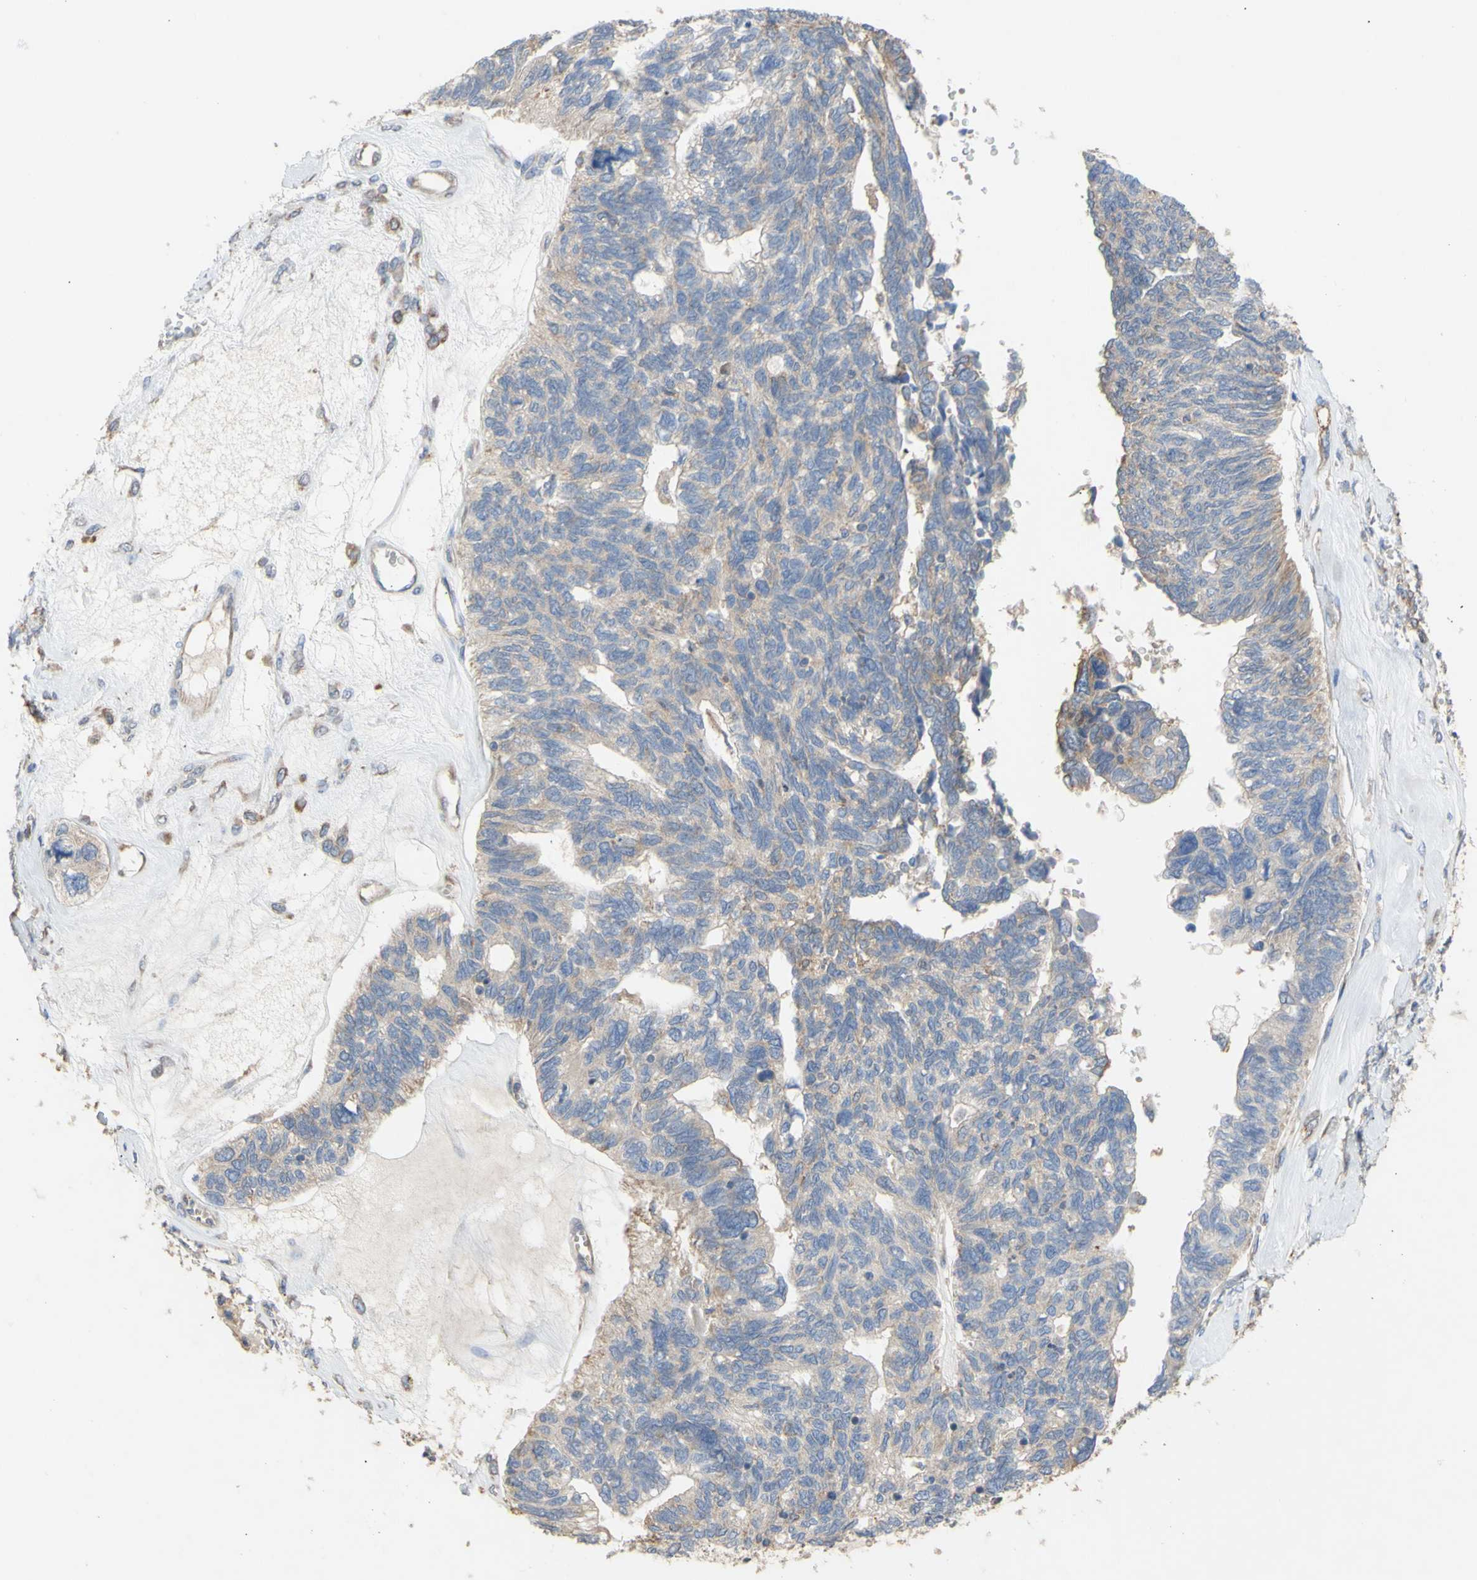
{"staining": {"intensity": "weak", "quantity": "25%-75%", "location": "cytoplasmic/membranous"}, "tissue": "ovarian cancer", "cell_type": "Tumor cells", "image_type": "cancer", "snomed": [{"axis": "morphology", "description": "Cystadenocarcinoma, serous, NOS"}, {"axis": "topography", "description": "Ovary"}], "caption": "About 25%-75% of tumor cells in human ovarian cancer (serous cystadenocarcinoma) reveal weak cytoplasmic/membranous protein expression as visualized by brown immunohistochemical staining.", "gene": "EIF2S3", "patient": {"sex": "female", "age": 79}}